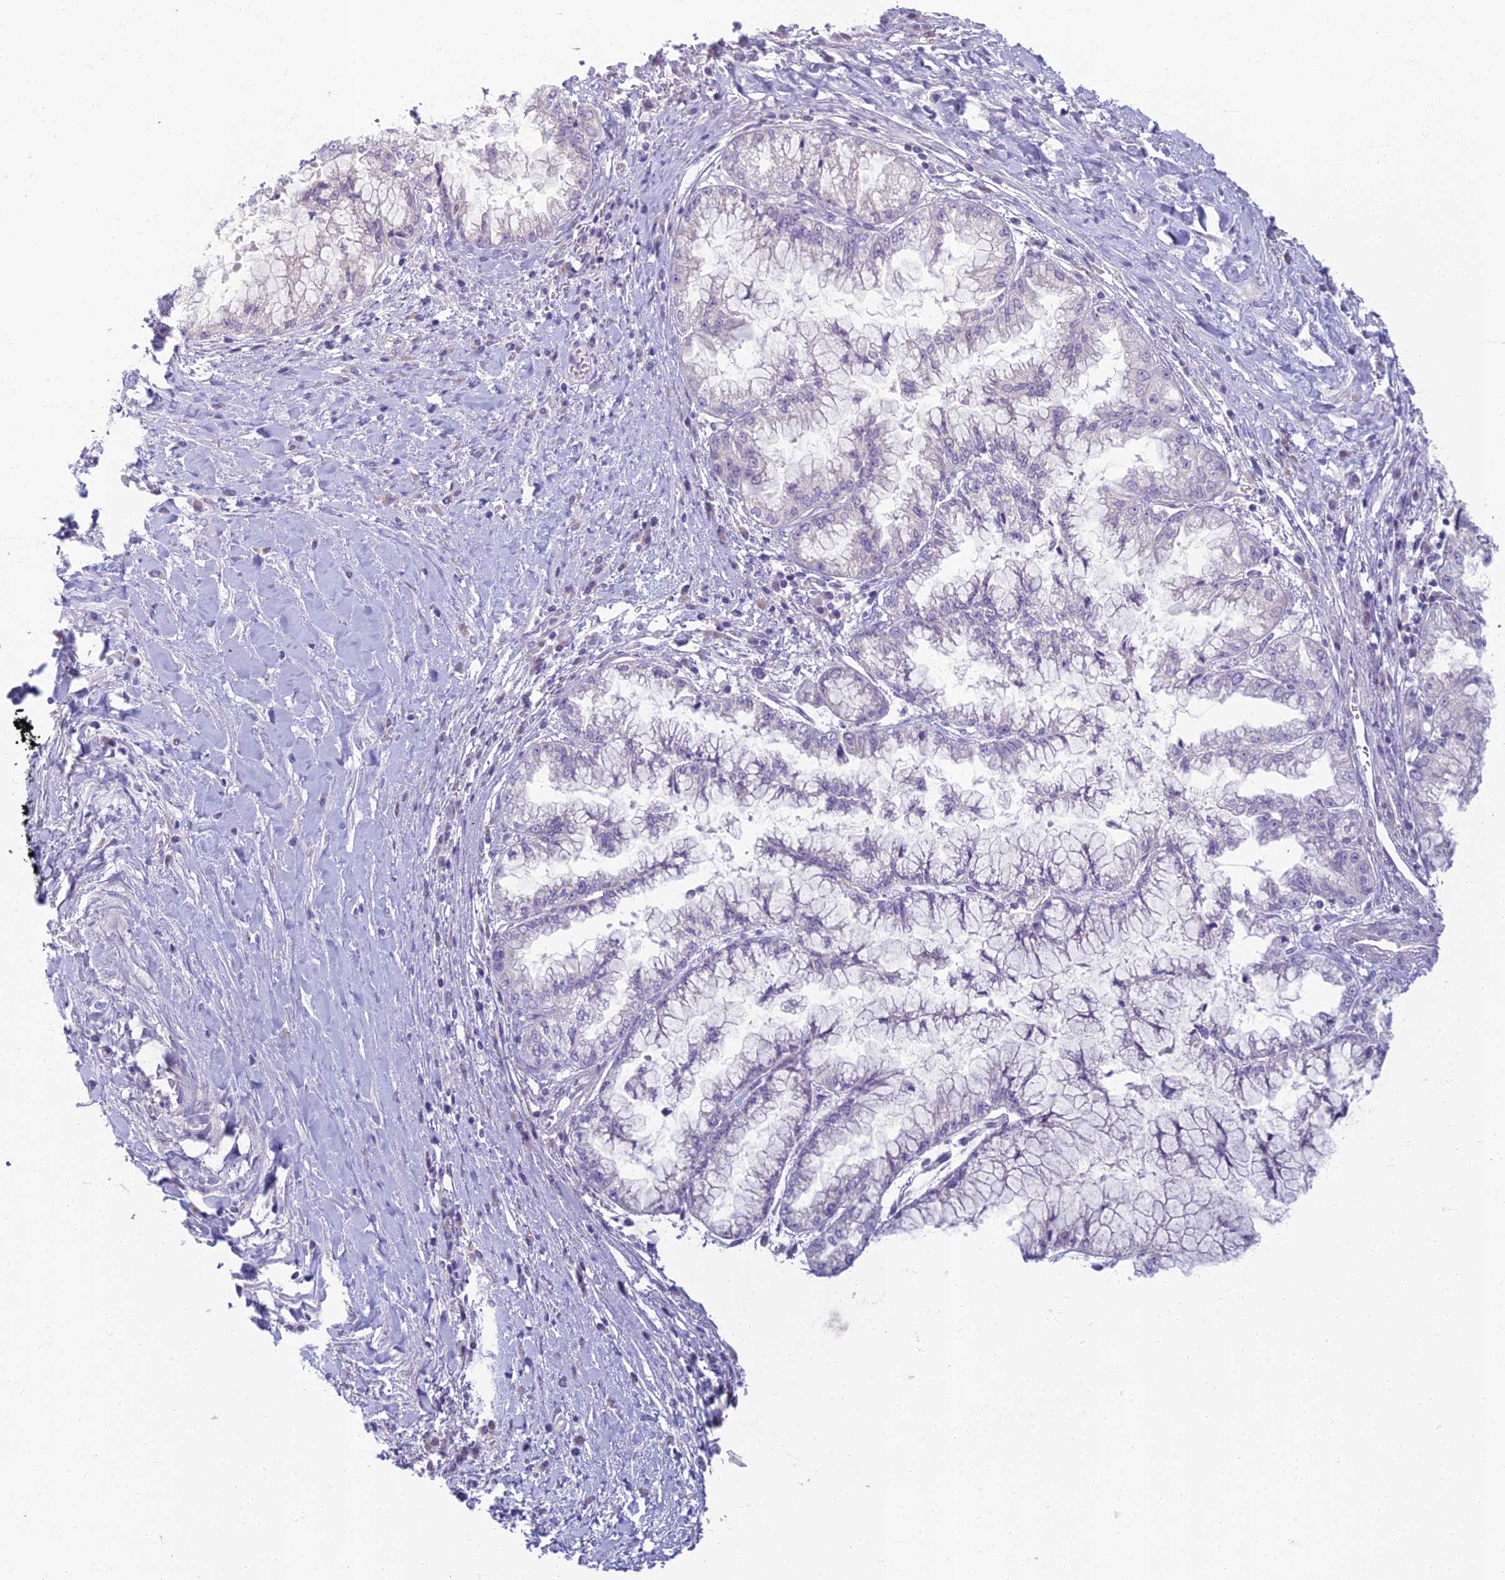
{"staining": {"intensity": "negative", "quantity": "none", "location": "none"}, "tissue": "pancreatic cancer", "cell_type": "Tumor cells", "image_type": "cancer", "snomed": [{"axis": "morphology", "description": "Adenocarcinoma, NOS"}, {"axis": "topography", "description": "Pancreas"}], "caption": "Immunohistochemistry (IHC) micrograph of human pancreatic cancer (adenocarcinoma) stained for a protein (brown), which exhibits no positivity in tumor cells.", "gene": "SLC25A41", "patient": {"sex": "male", "age": 73}}